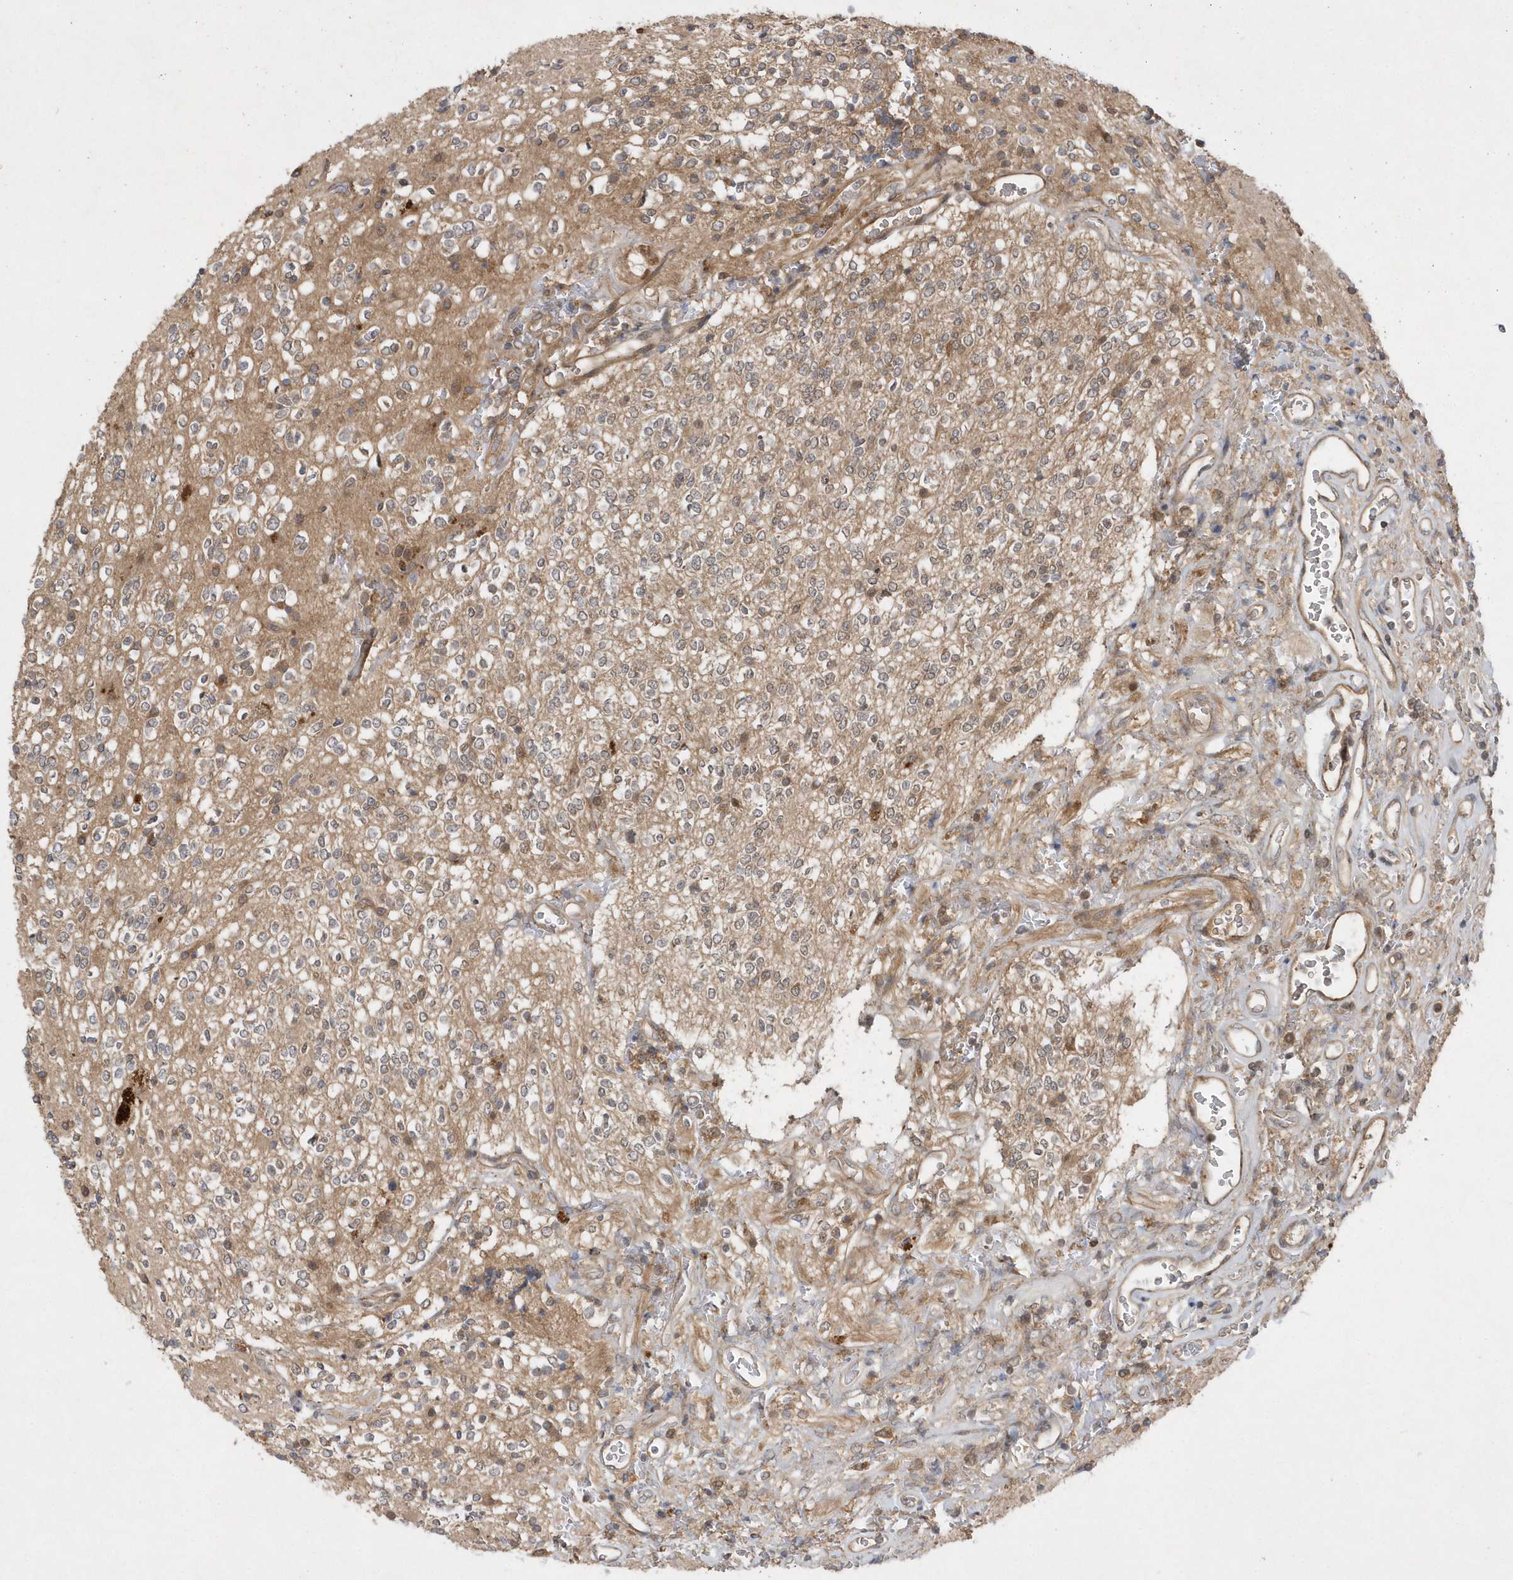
{"staining": {"intensity": "weak", "quantity": "25%-75%", "location": "cytoplasmic/membranous"}, "tissue": "glioma", "cell_type": "Tumor cells", "image_type": "cancer", "snomed": [{"axis": "morphology", "description": "Glioma, malignant, High grade"}, {"axis": "topography", "description": "Brain"}], "caption": "Protein staining shows weak cytoplasmic/membranous staining in about 25%-75% of tumor cells in glioma. The staining was performed using DAB to visualize the protein expression in brown, while the nuclei were stained in blue with hematoxylin (Magnification: 20x).", "gene": "GFM2", "patient": {"sex": "male", "age": 34}}